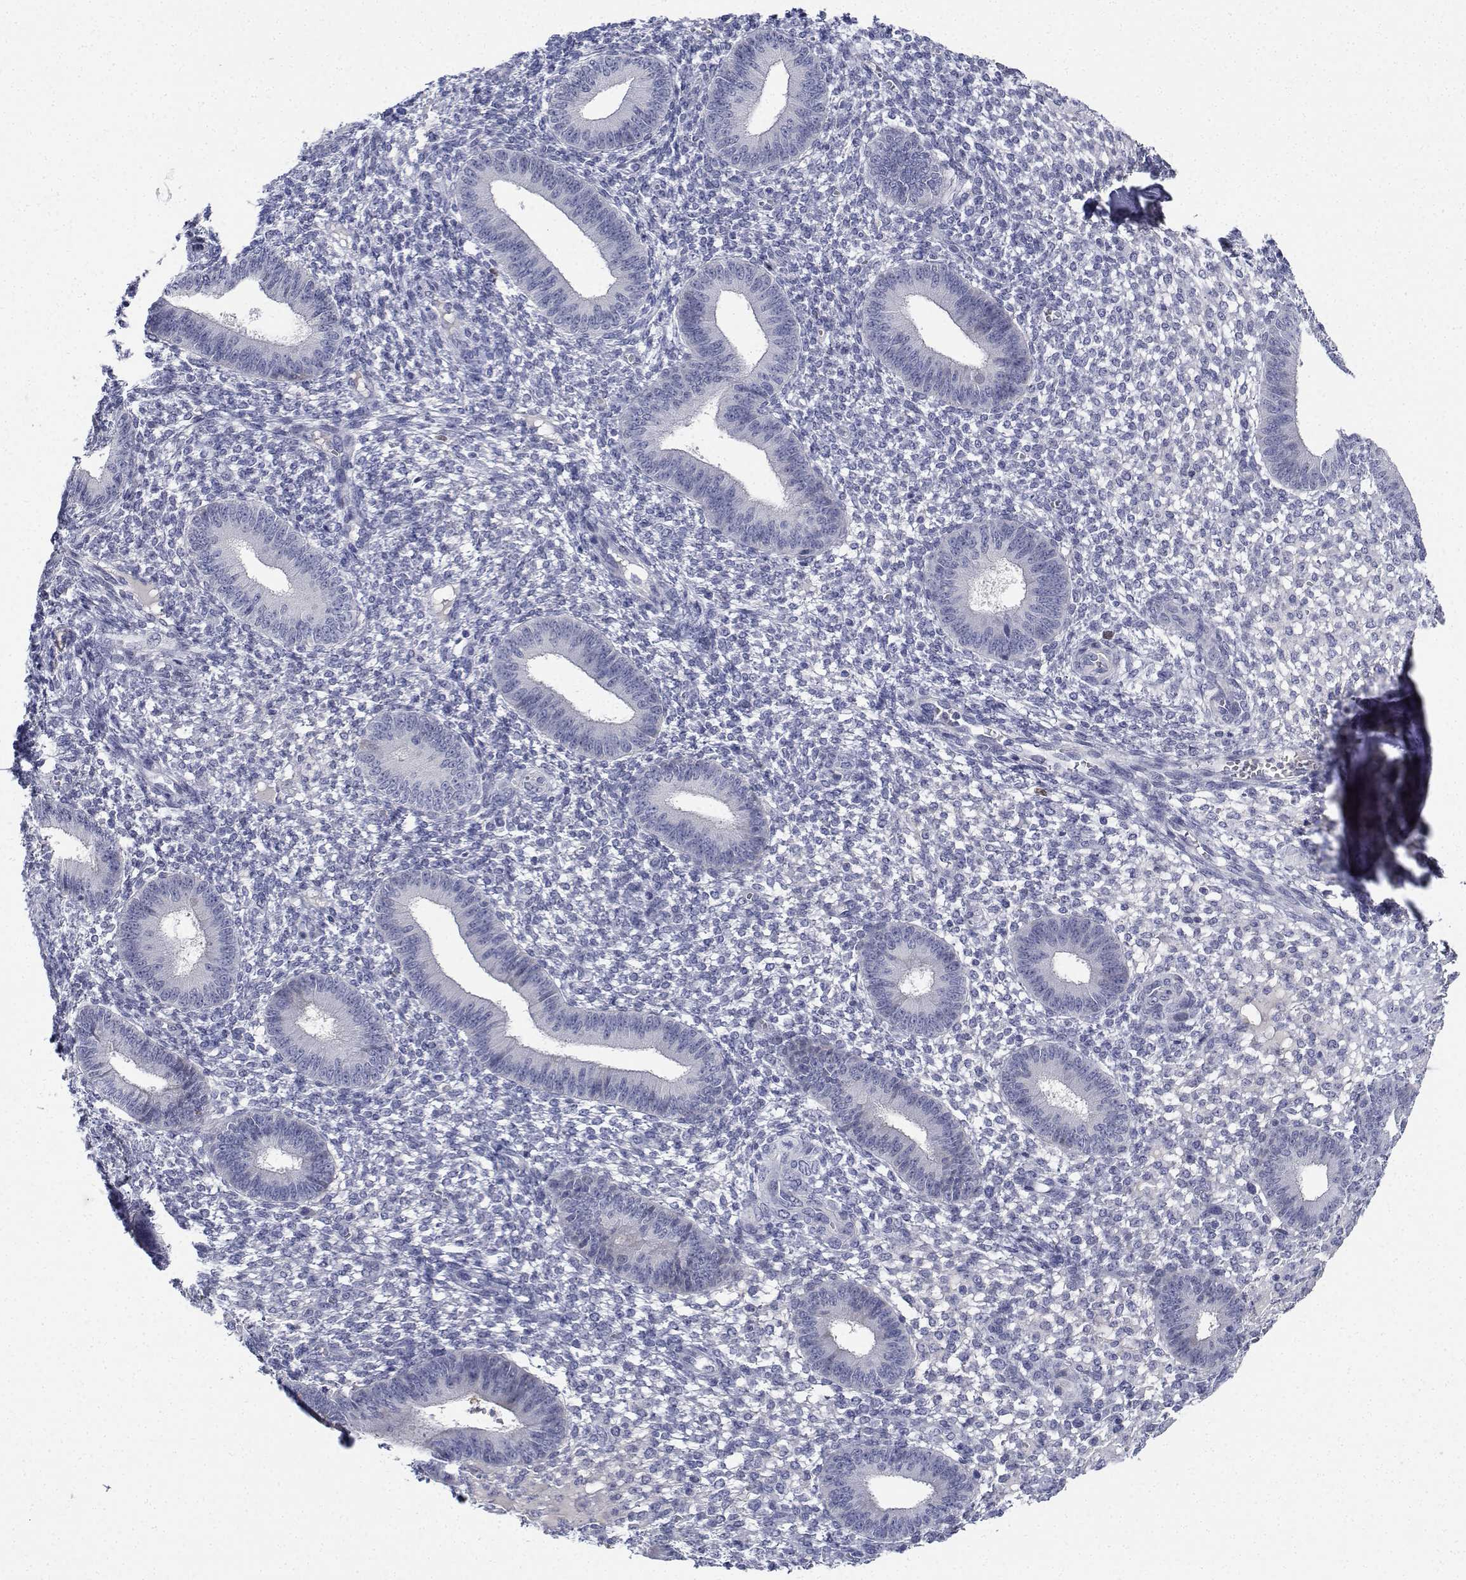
{"staining": {"intensity": "negative", "quantity": "none", "location": "none"}, "tissue": "endometrium", "cell_type": "Cells in endometrial stroma", "image_type": "normal", "snomed": [{"axis": "morphology", "description": "Normal tissue, NOS"}, {"axis": "topography", "description": "Endometrium"}], "caption": "The histopathology image demonstrates no significant positivity in cells in endometrial stroma of endometrium.", "gene": "PLXNA4", "patient": {"sex": "female", "age": 42}}